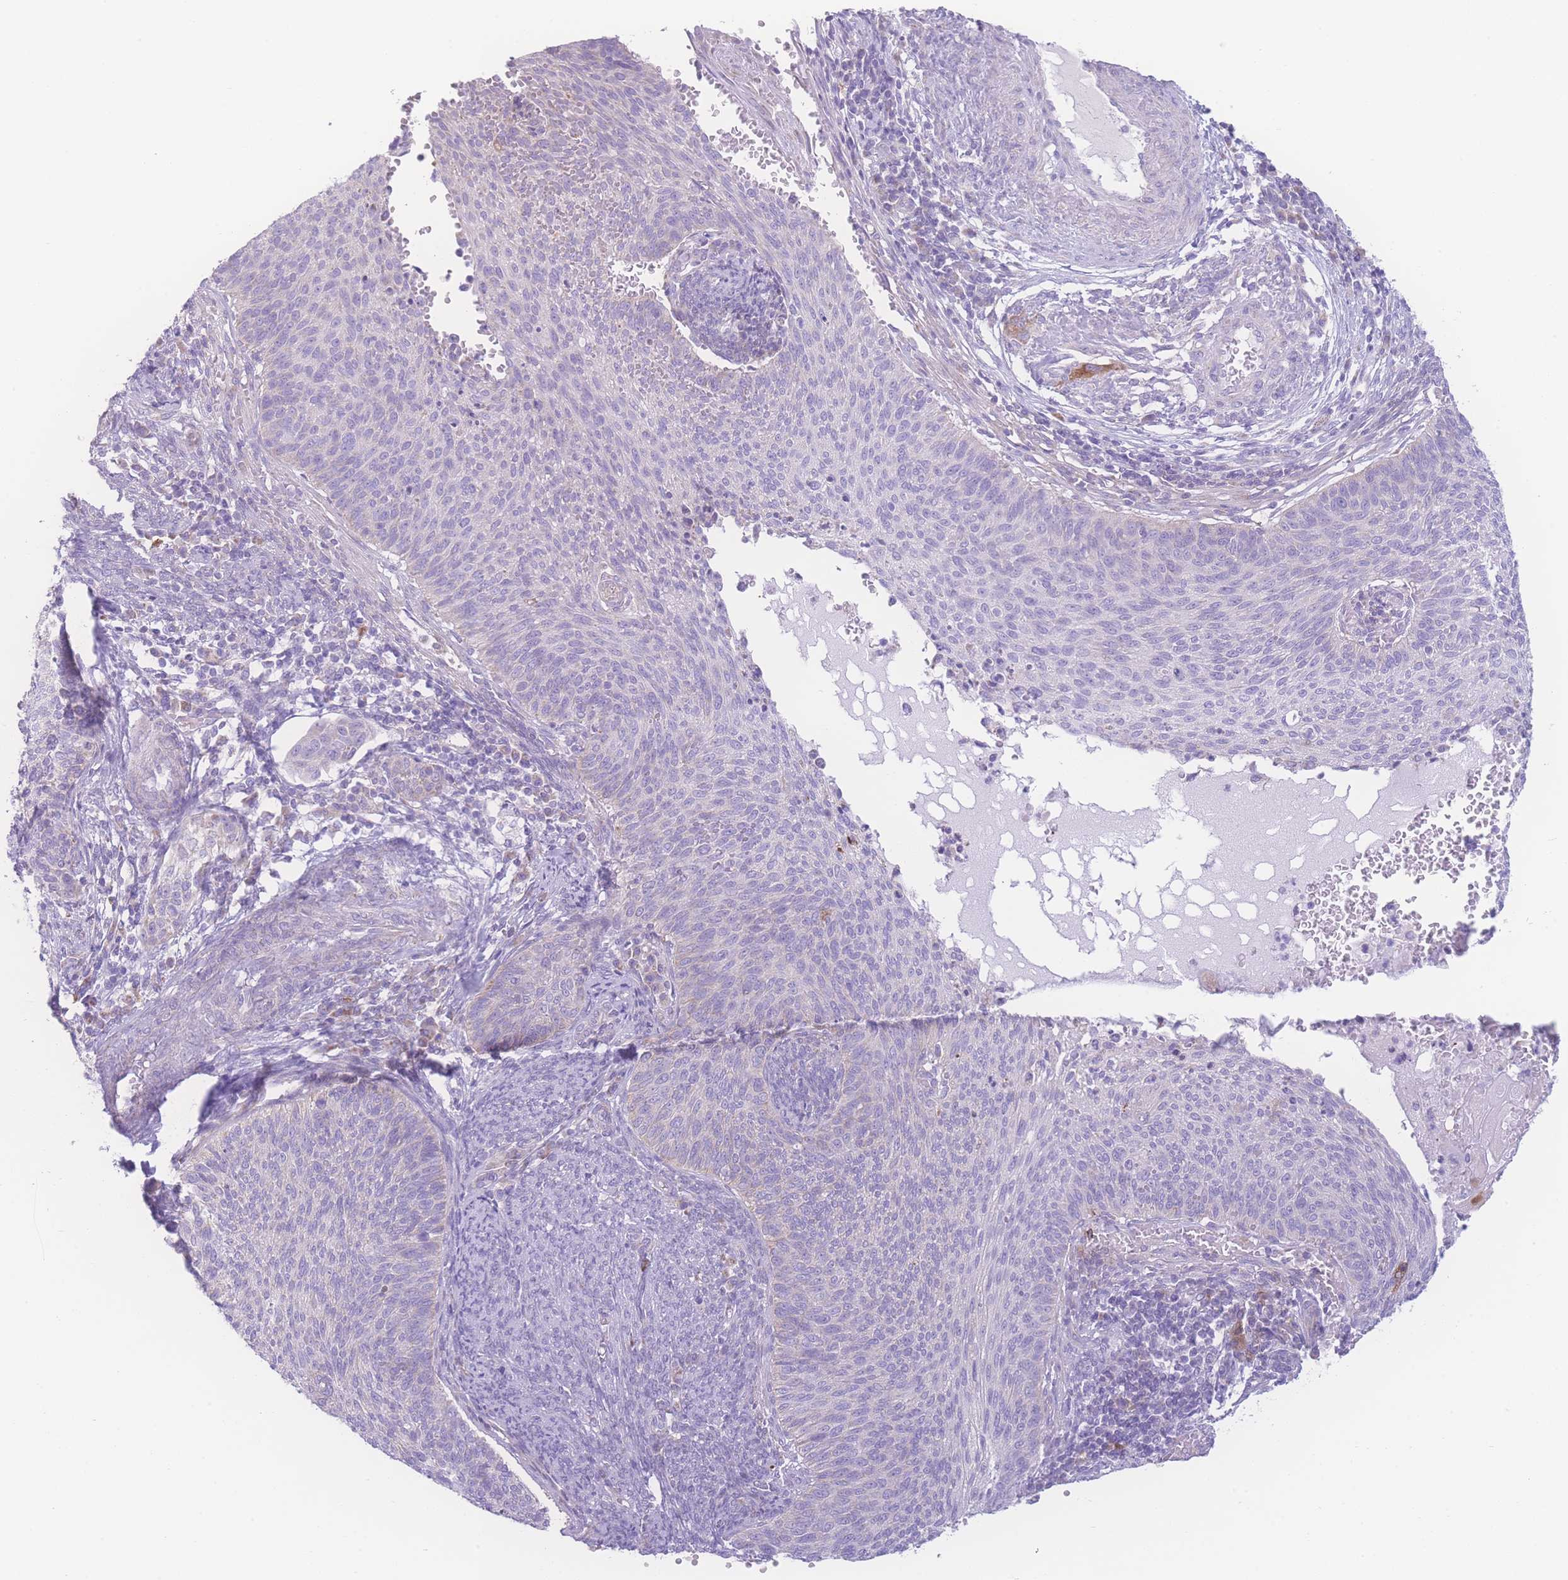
{"staining": {"intensity": "negative", "quantity": "none", "location": "none"}, "tissue": "cervical cancer", "cell_type": "Tumor cells", "image_type": "cancer", "snomed": [{"axis": "morphology", "description": "Squamous cell carcinoma, NOS"}, {"axis": "topography", "description": "Cervix"}], "caption": "IHC photomicrograph of cervical squamous cell carcinoma stained for a protein (brown), which reveals no positivity in tumor cells.", "gene": "NBEAL1", "patient": {"sex": "female", "age": 70}}